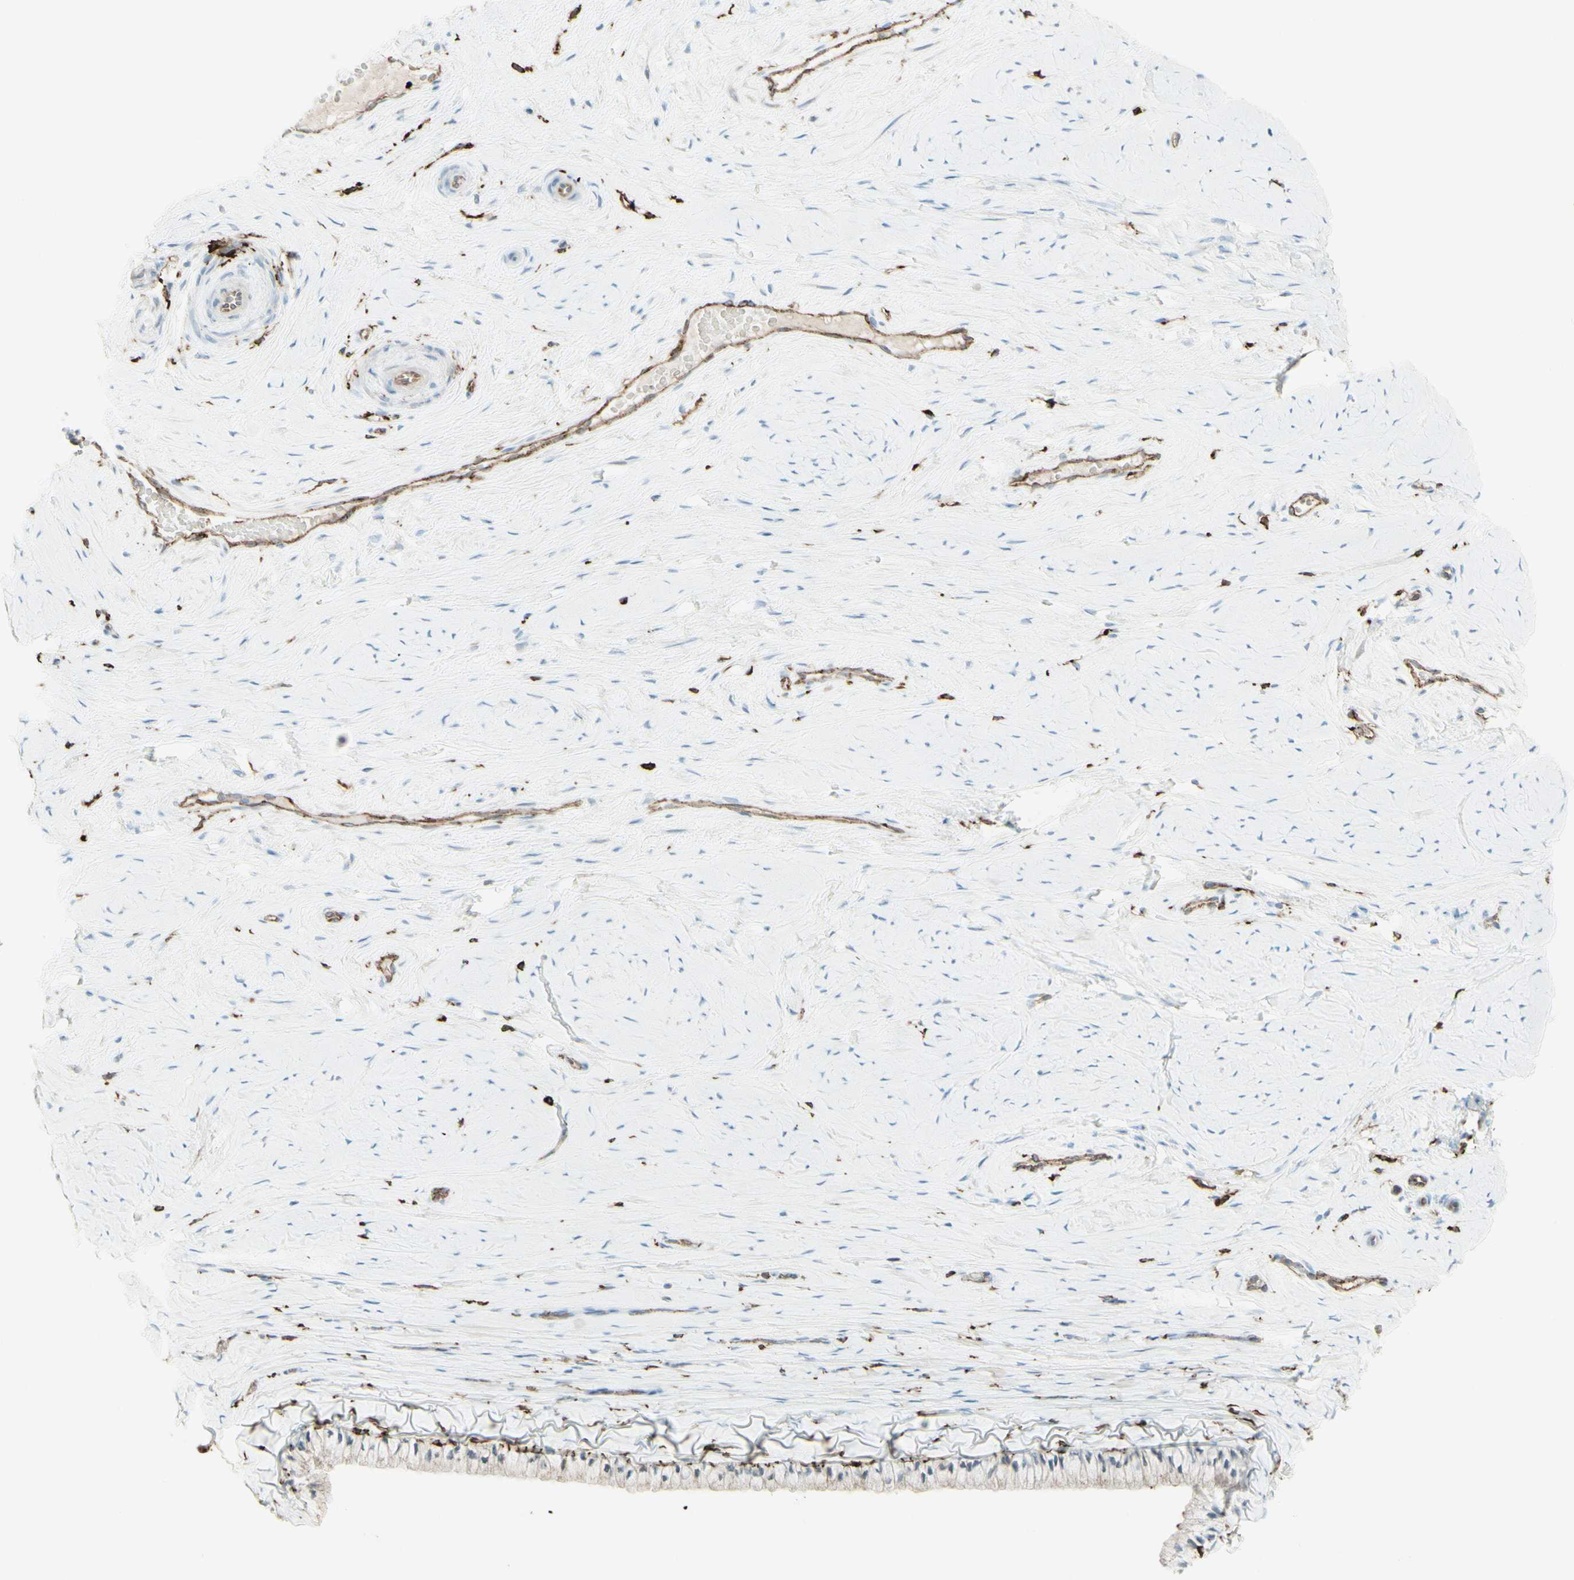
{"staining": {"intensity": "negative", "quantity": "none", "location": "none"}, "tissue": "cervix", "cell_type": "Glandular cells", "image_type": "normal", "snomed": [{"axis": "morphology", "description": "Normal tissue, NOS"}, {"axis": "topography", "description": "Cervix"}], "caption": "Immunohistochemistry (IHC) of unremarkable cervix demonstrates no expression in glandular cells.", "gene": "HLA", "patient": {"sex": "female", "age": 39}}